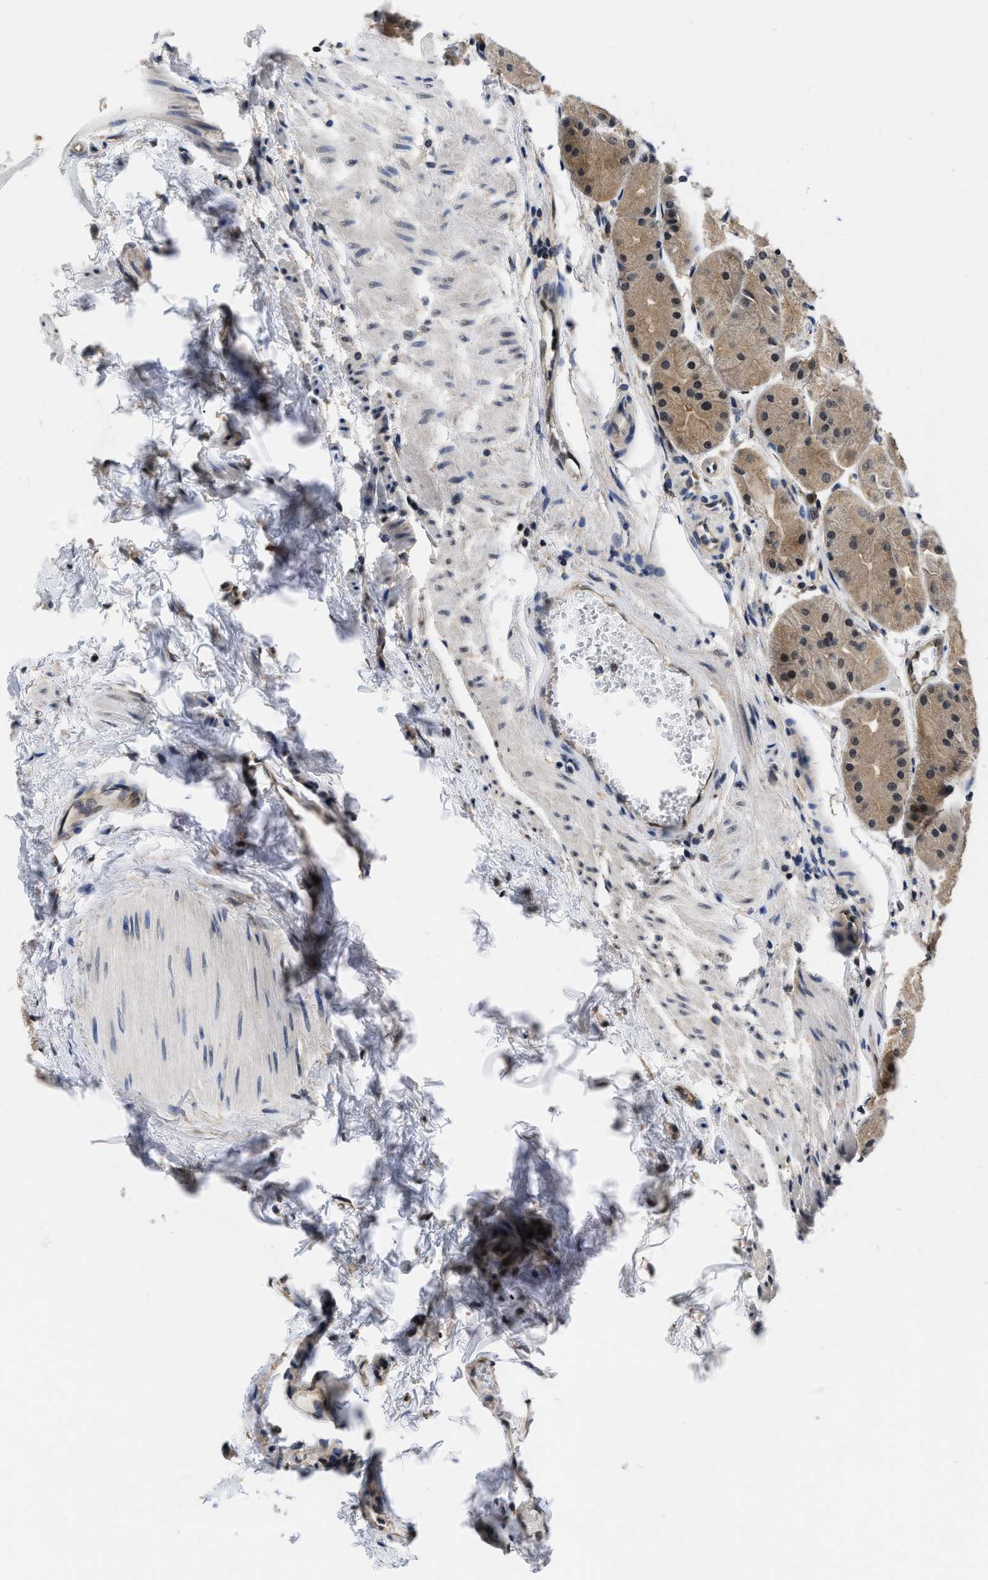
{"staining": {"intensity": "moderate", "quantity": ">75%", "location": "cytoplasmic/membranous"}, "tissue": "stomach", "cell_type": "Glandular cells", "image_type": "normal", "snomed": [{"axis": "morphology", "description": "Normal tissue, NOS"}, {"axis": "topography", "description": "Stomach, upper"}], "caption": "Brown immunohistochemical staining in benign stomach exhibits moderate cytoplasmic/membranous expression in about >75% of glandular cells.", "gene": "MCOLN2", "patient": {"sex": "male", "age": 72}}